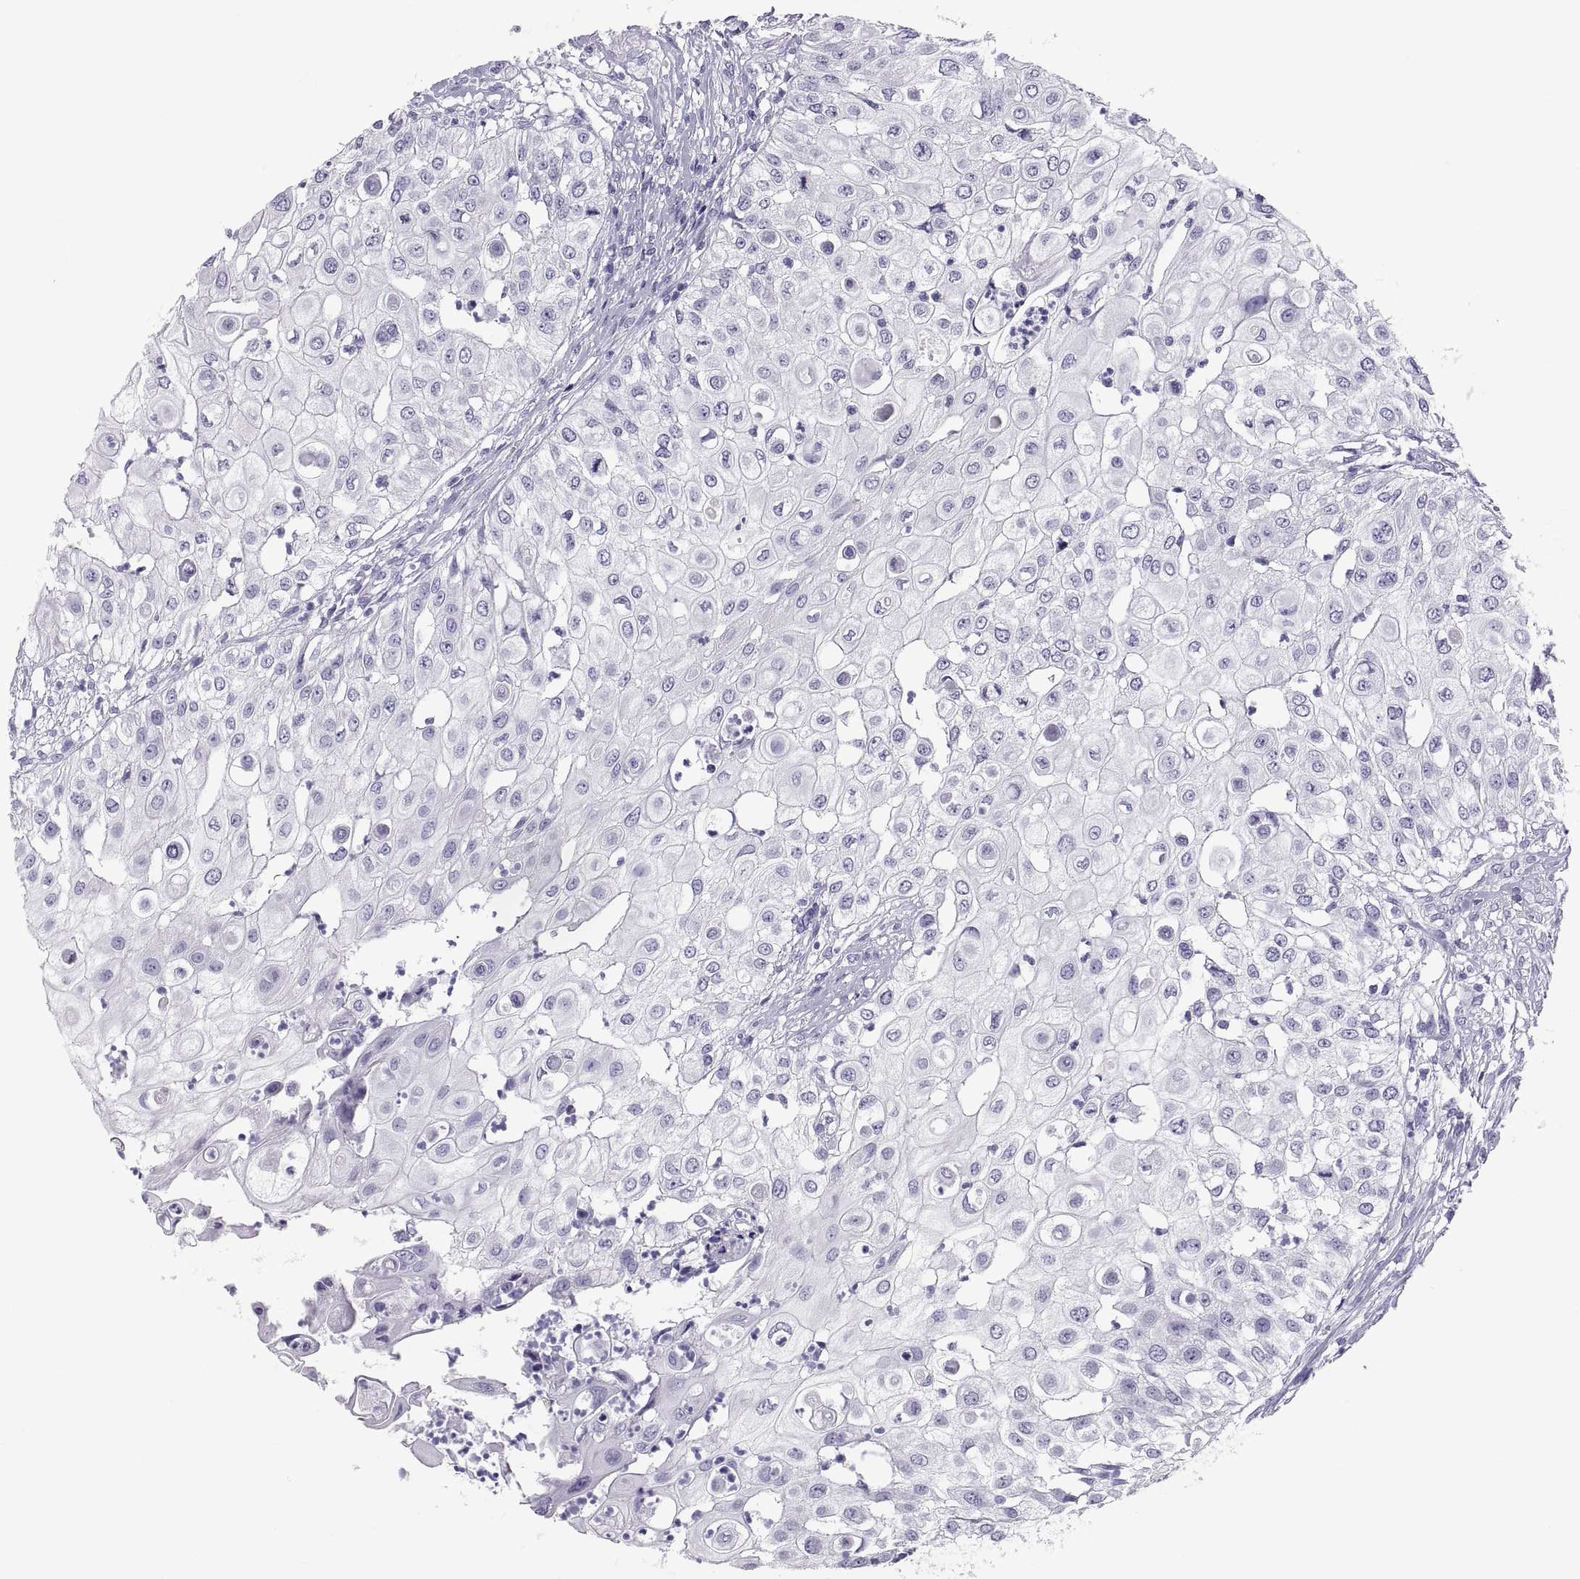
{"staining": {"intensity": "negative", "quantity": "none", "location": "none"}, "tissue": "urothelial cancer", "cell_type": "Tumor cells", "image_type": "cancer", "snomed": [{"axis": "morphology", "description": "Urothelial carcinoma, High grade"}, {"axis": "topography", "description": "Urinary bladder"}], "caption": "Urothelial cancer stained for a protein using IHC exhibits no positivity tumor cells.", "gene": "RNASE12", "patient": {"sex": "female", "age": 79}}